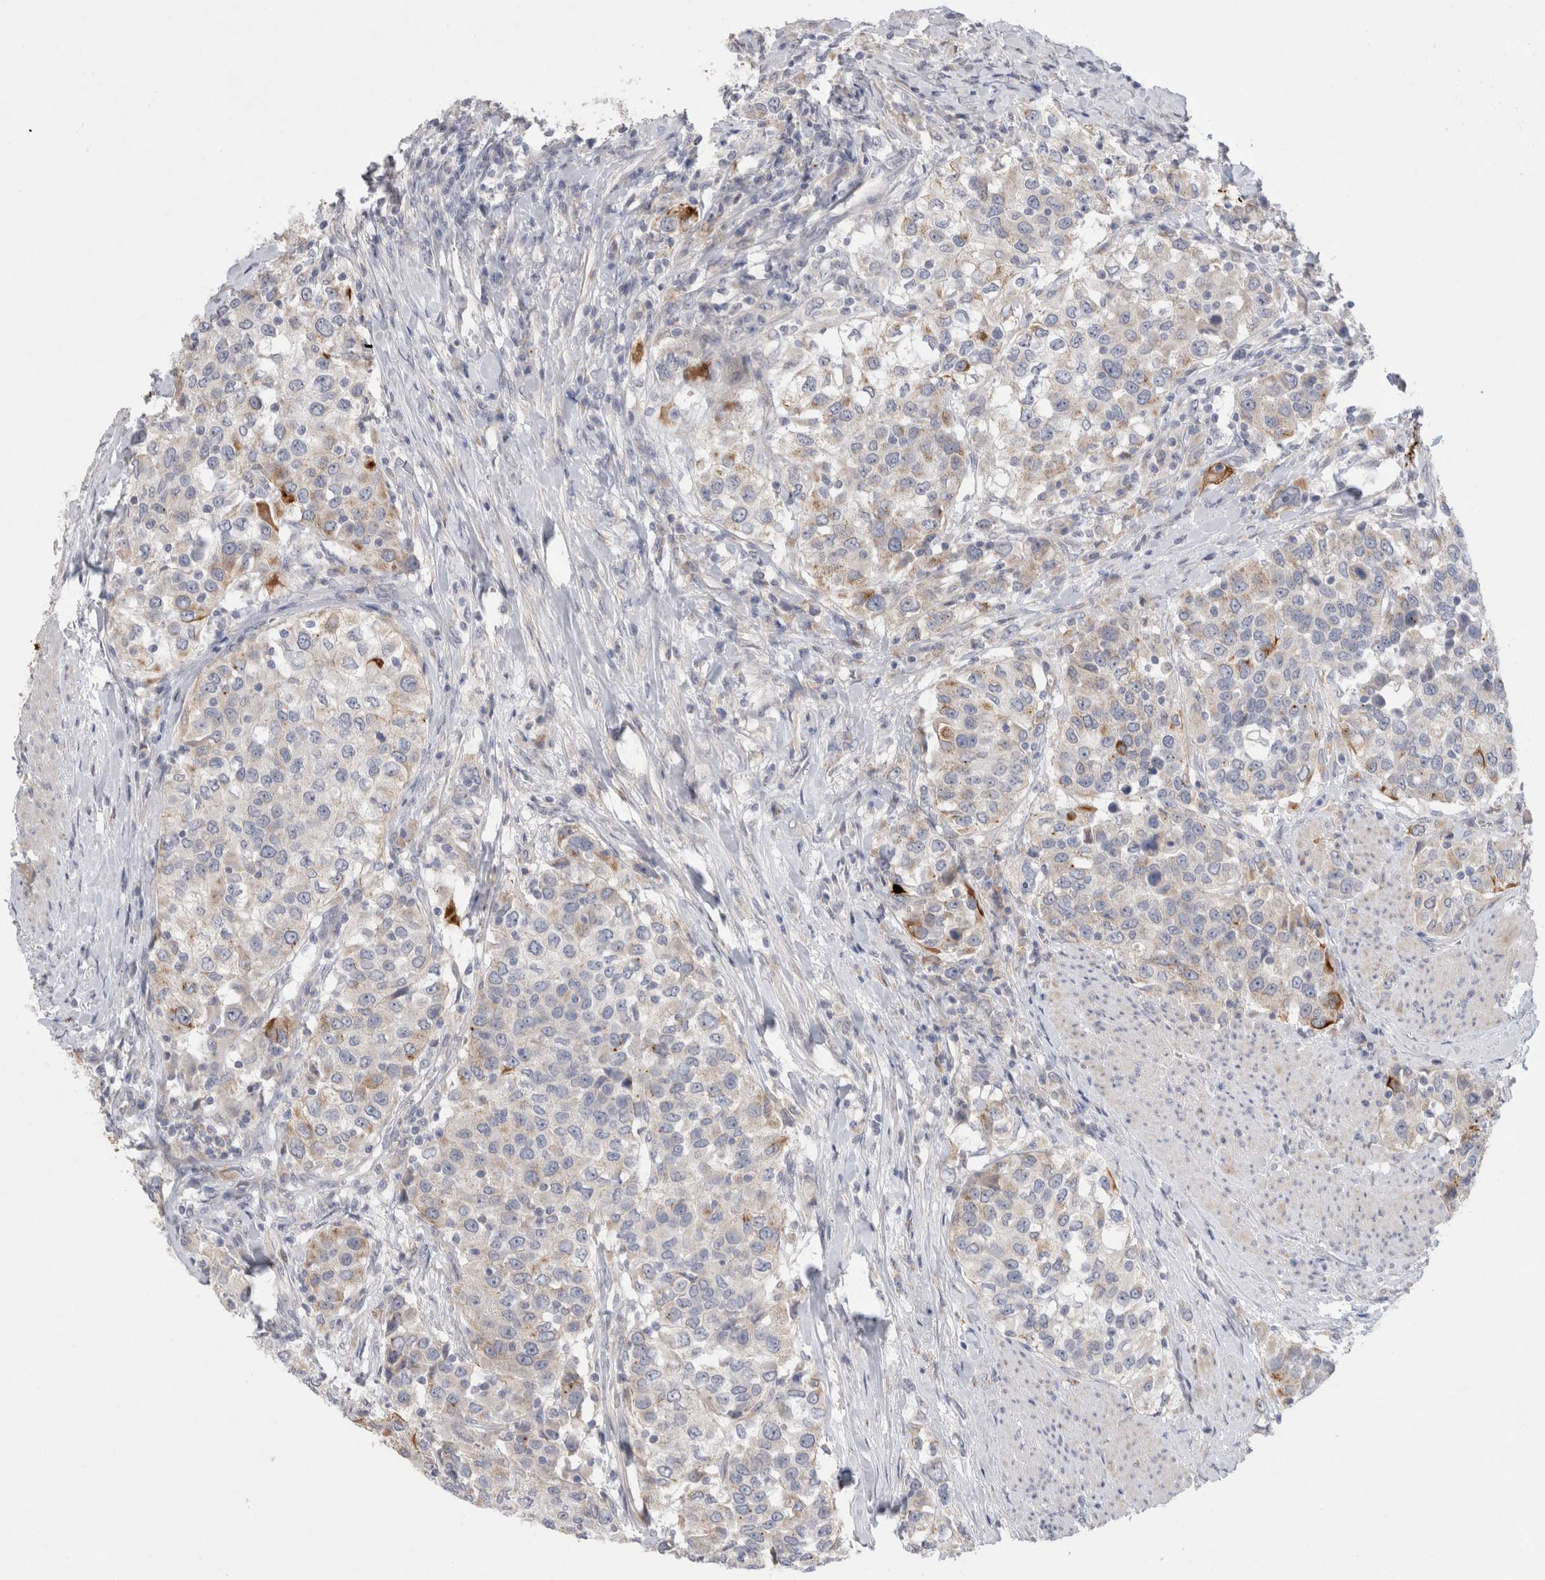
{"staining": {"intensity": "strong", "quantity": "<25%", "location": "cytoplasmic/membranous"}, "tissue": "urothelial cancer", "cell_type": "Tumor cells", "image_type": "cancer", "snomed": [{"axis": "morphology", "description": "Urothelial carcinoma, High grade"}, {"axis": "topography", "description": "Urinary bladder"}], "caption": "Immunohistochemical staining of urothelial cancer reveals strong cytoplasmic/membranous protein expression in about <25% of tumor cells.", "gene": "GAA", "patient": {"sex": "female", "age": 80}}